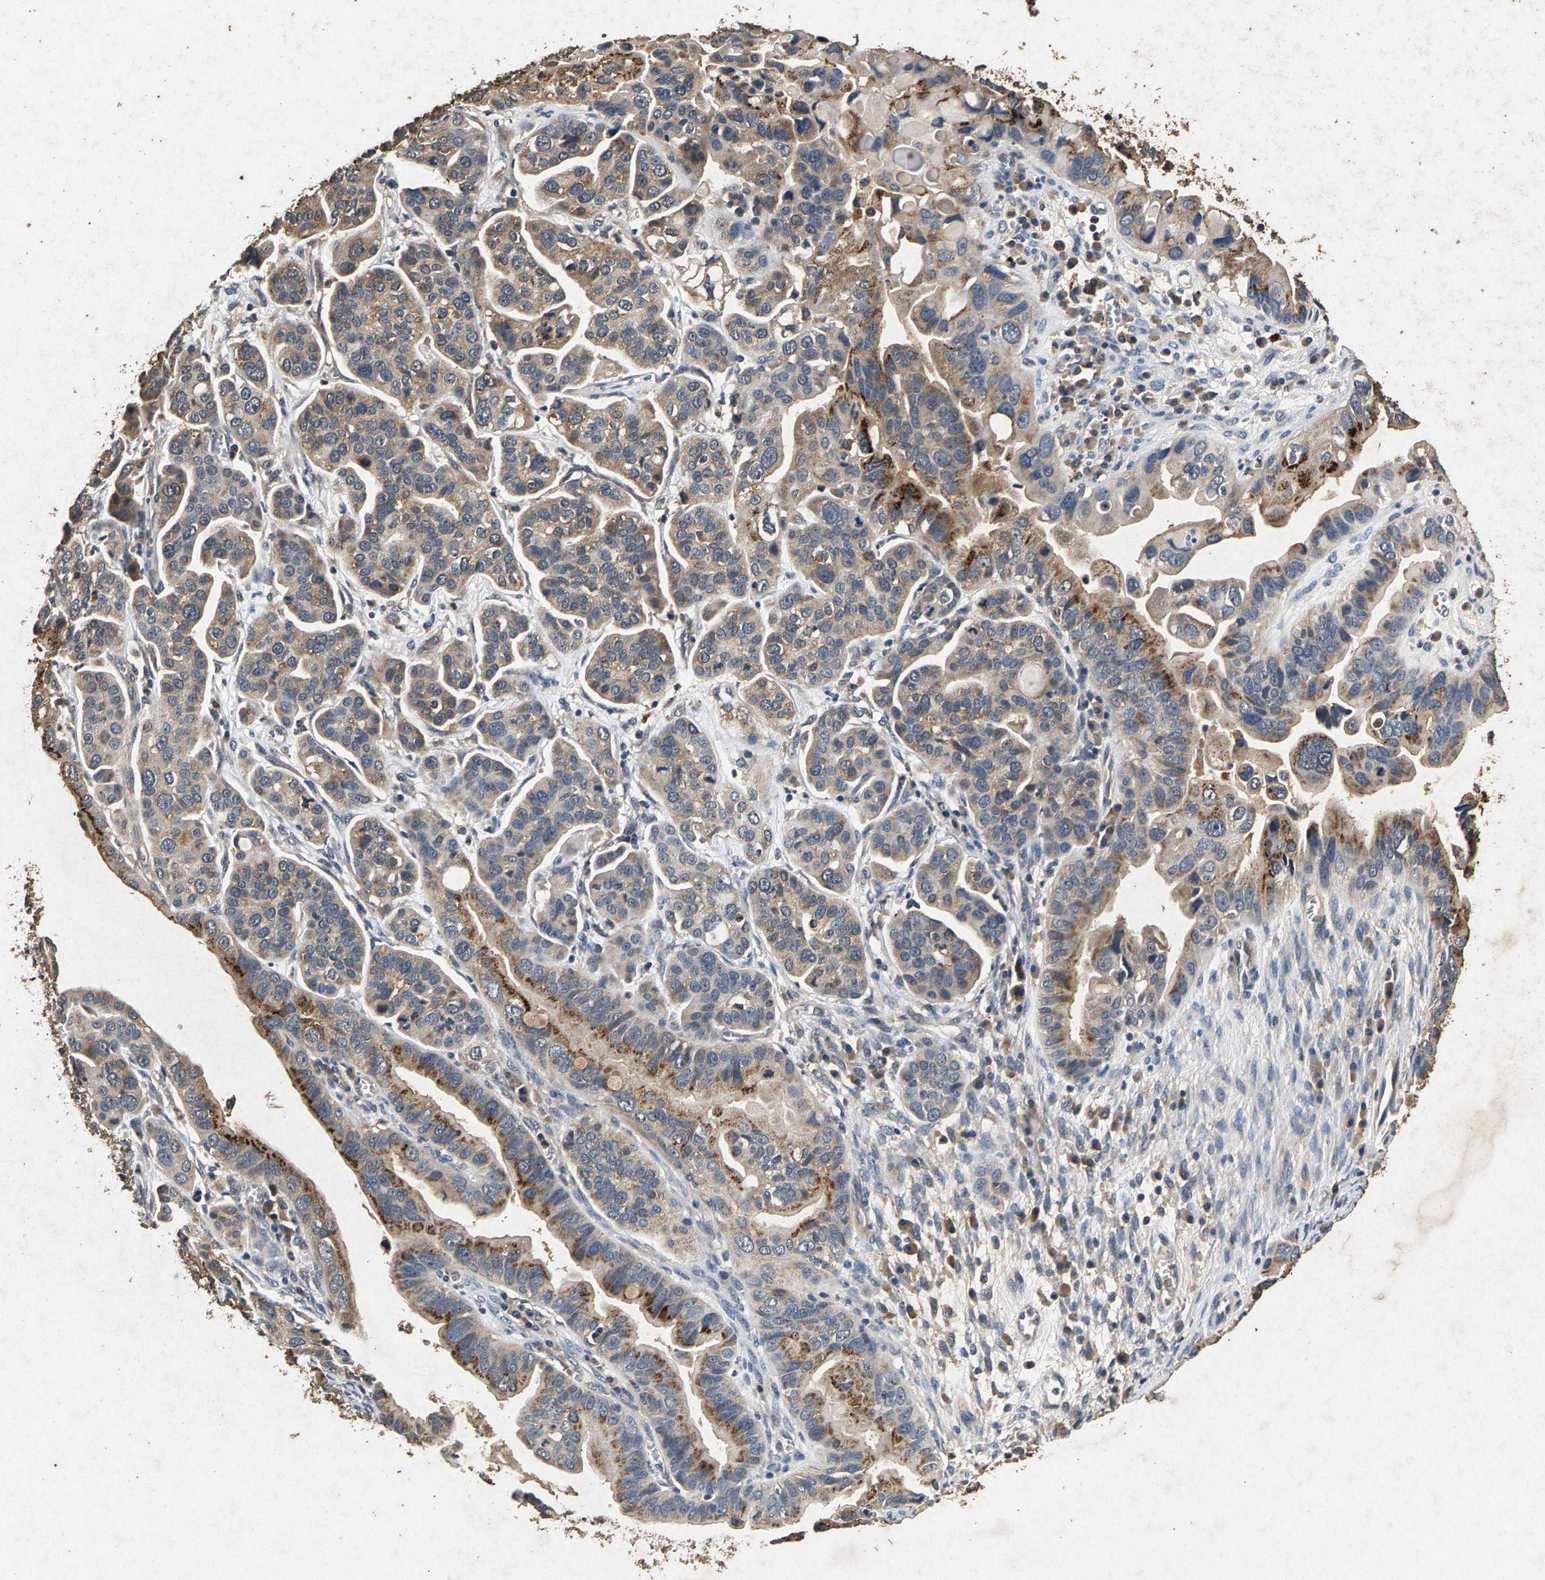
{"staining": {"intensity": "moderate", "quantity": ">75%", "location": "cytoplasmic/membranous"}, "tissue": "ovarian cancer", "cell_type": "Tumor cells", "image_type": "cancer", "snomed": [{"axis": "morphology", "description": "Cystadenocarcinoma, serous, NOS"}, {"axis": "topography", "description": "Ovary"}], "caption": "Immunohistochemistry histopathology image of neoplastic tissue: human serous cystadenocarcinoma (ovarian) stained using immunohistochemistry (IHC) displays medium levels of moderate protein expression localized specifically in the cytoplasmic/membranous of tumor cells, appearing as a cytoplasmic/membranous brown color.", "gene": "PPP1CC", "patient": {"sex": "female", "age": 56}}